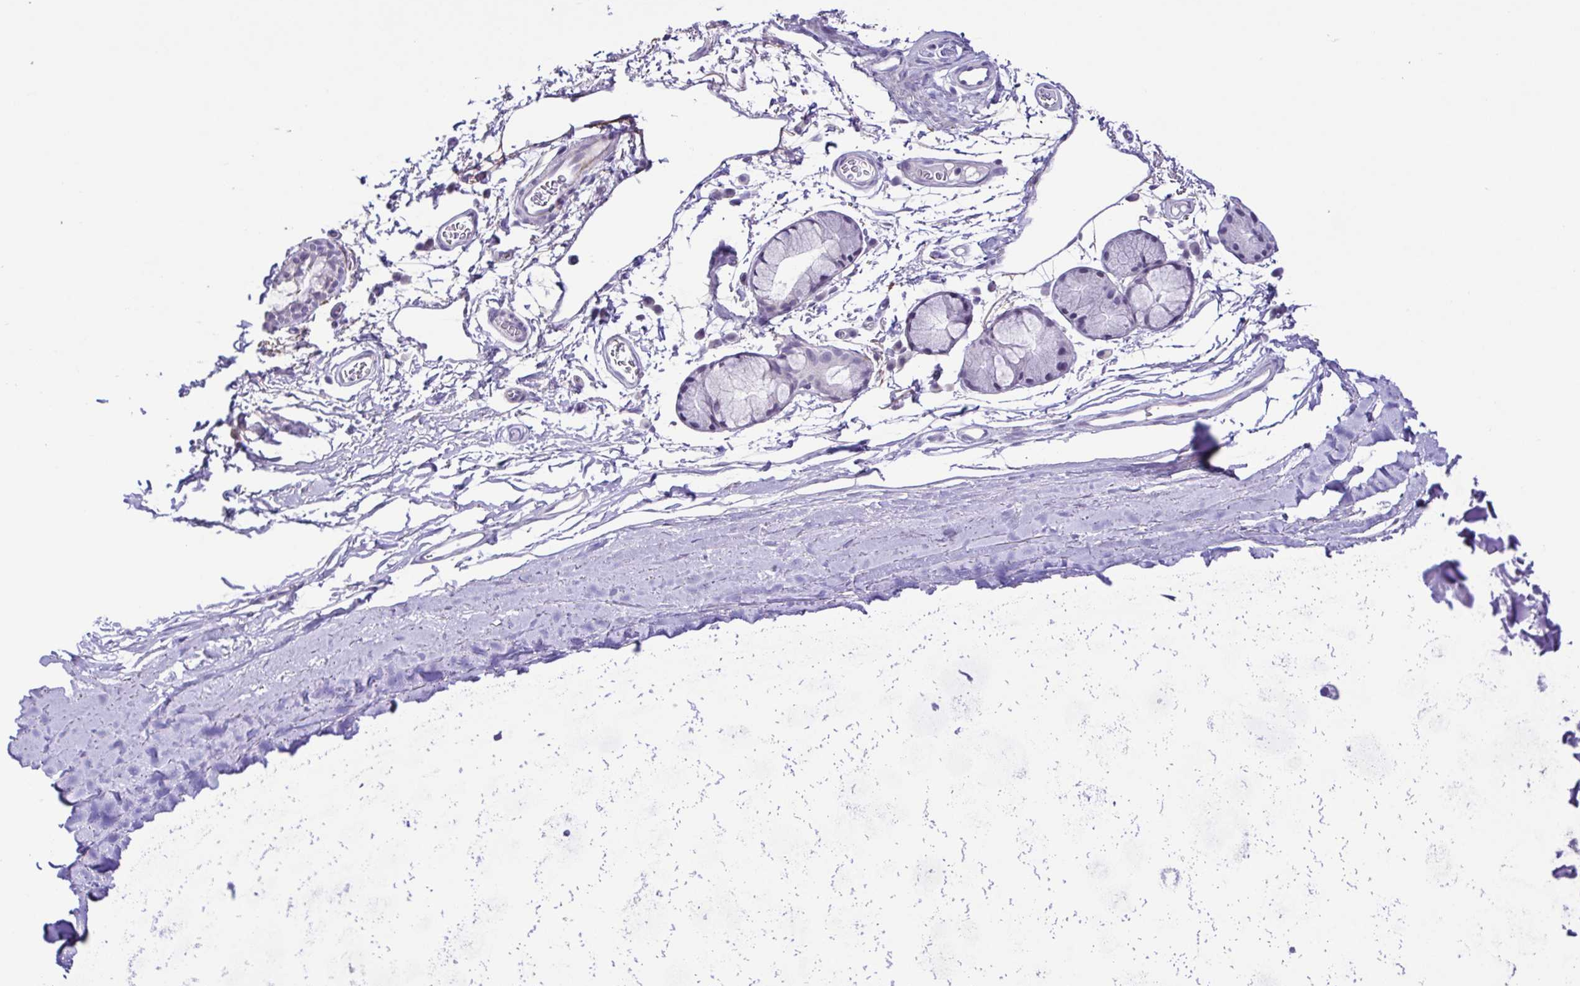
{"staining": {"intensity": "negative", "quantity": "none", "location": "none"}, "tissue": "soft tissue", "cell_type": "Fibroblasts", "image_type": "normal", "snomed": [{"axis": "morphology", "description": "Normal tissue, NOS"}, {"axis": "topography", "description": "Cartilage tissue"}, {"axis": "topography", "description": "Bronchus"}], "caption": "This is an immunohistochemistry photomicrograph of unremarkable human soft tissue. There is no staining in fibroblasts.", "gene": "DCLK2", "patient": {"sex": "female", "age": 79}}